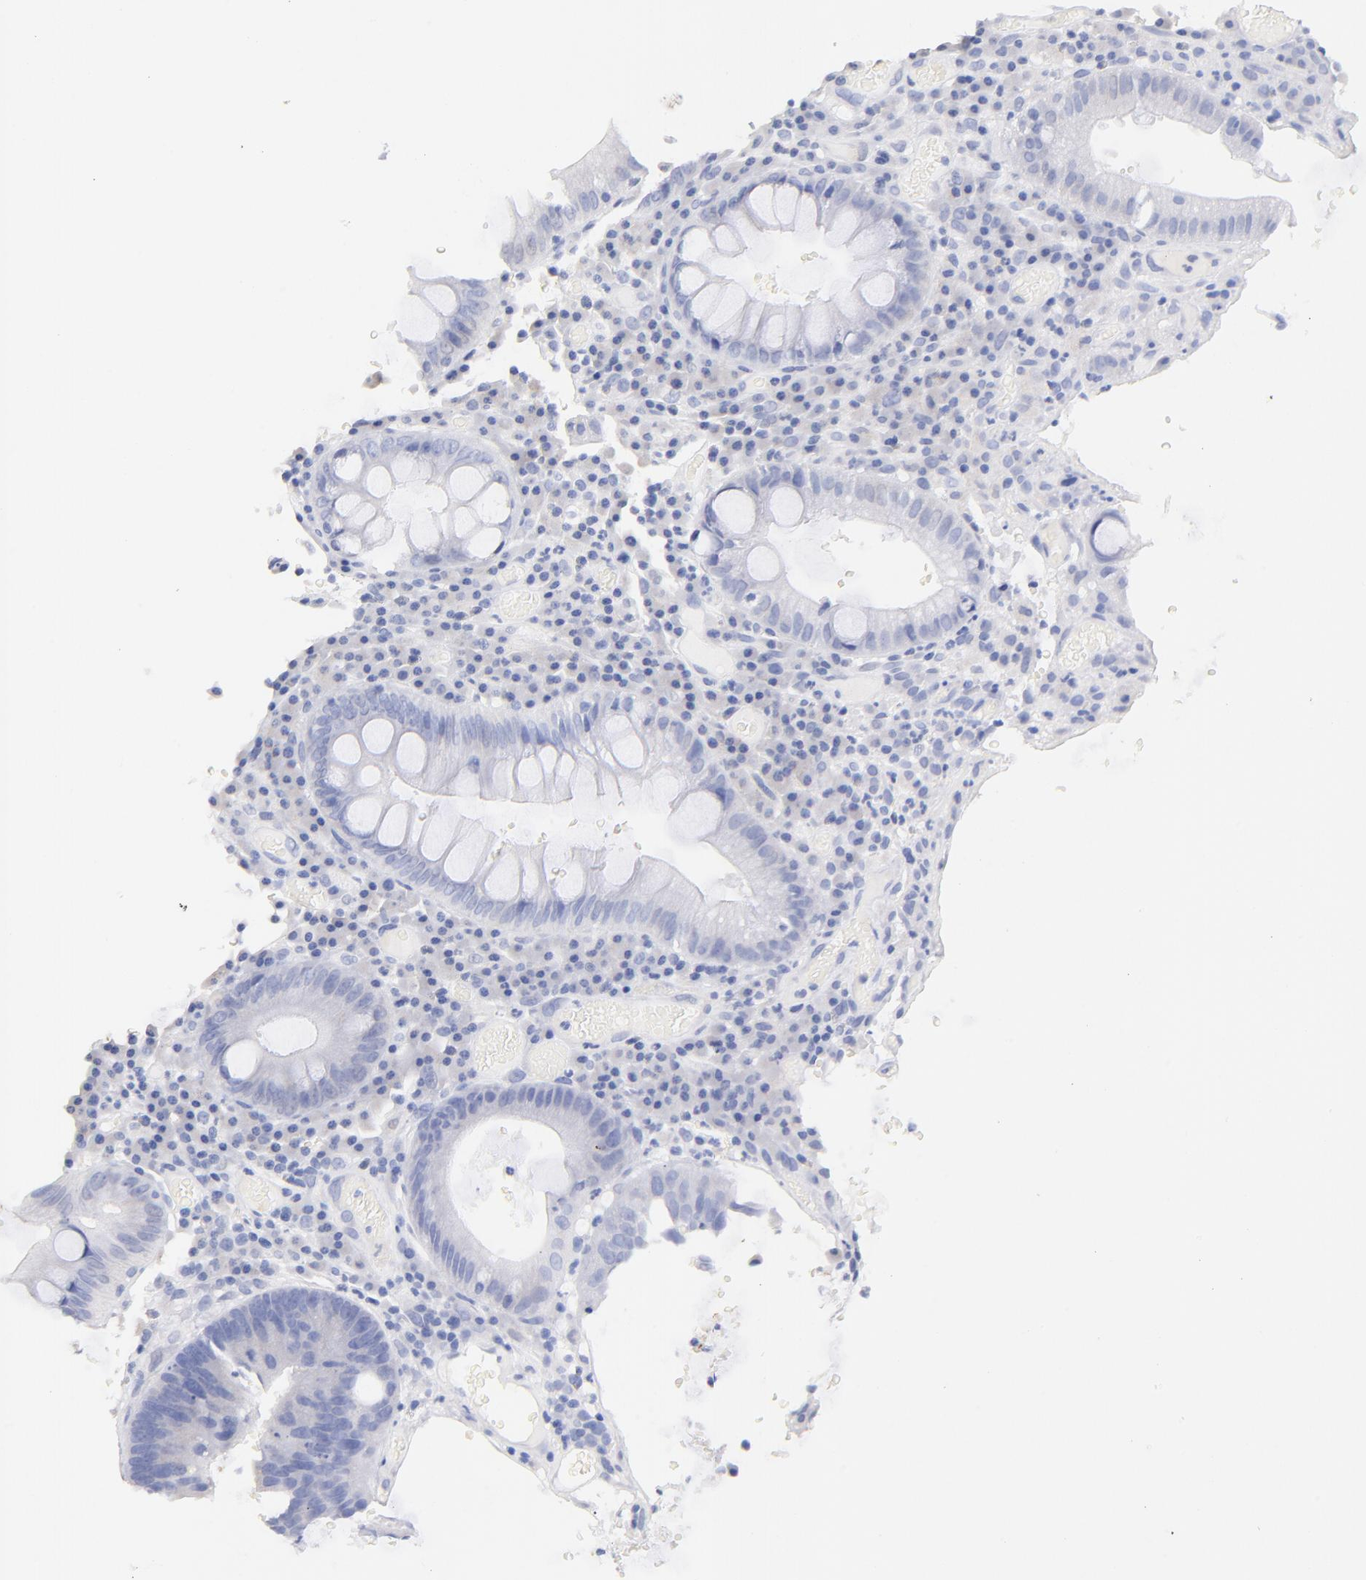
{"staining": {"intensity": "negative", "quantity": "none", "location": "none"}, "tissue": "colorectal cancer", "cell_type": "Tumor cells", "image_type": "cancer", "snomed": [{"axis": "morphology", "description": "Normal tissue, NOS"}, {"axis": "morphology", "description": "Adenocarcinoma, NOS"}, {"axis": "topography", "description": "Colon"}], "caption": "A high-resolution image shows IHC staining of adenocarcinoma (colorectal), which exhibits no significant staining in tumor cells.", "gene": "HORMAD2", "patient": {"sex": "female", "age": 78}}